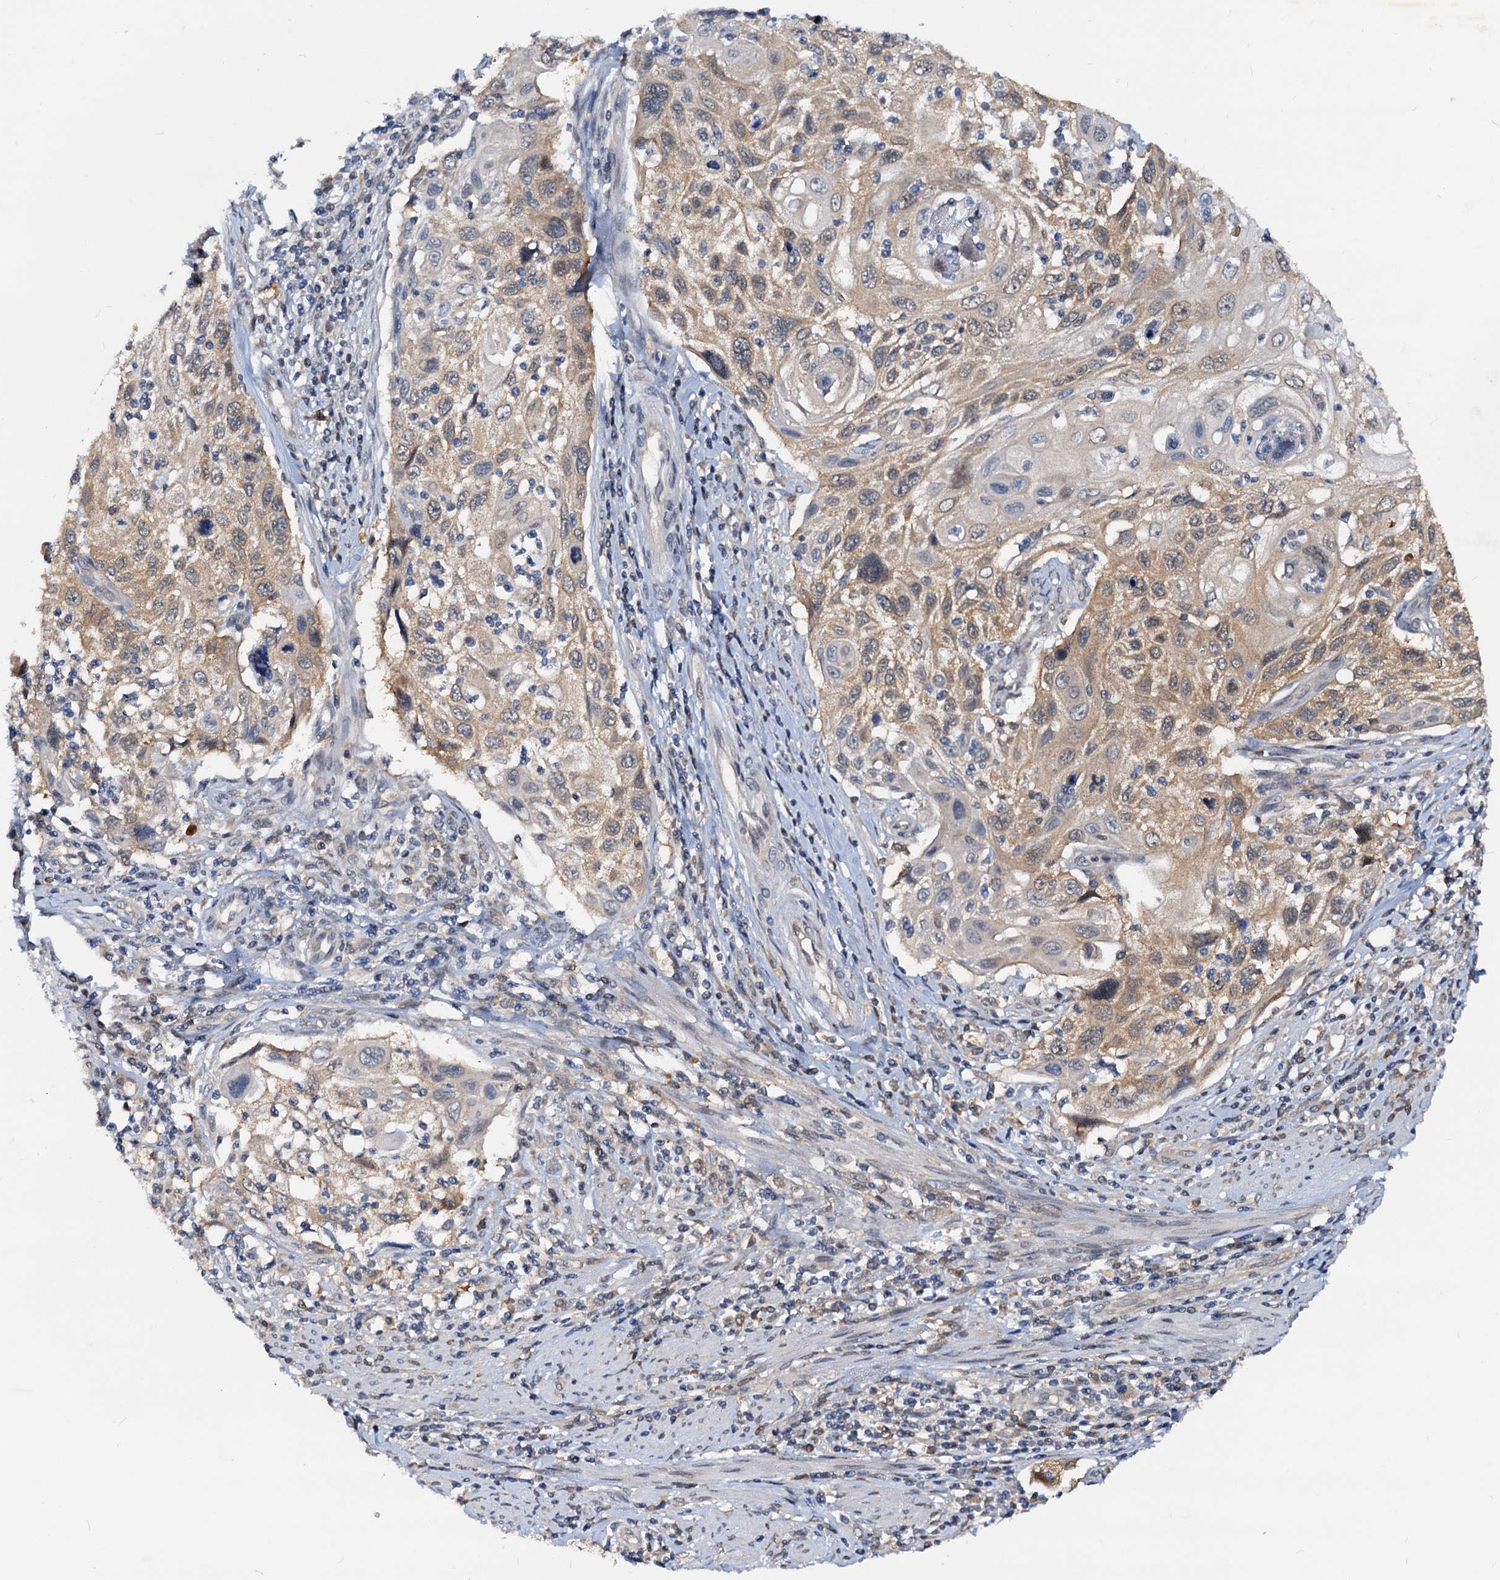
{"staining": {"intensity": "weak", "quantity": "25%-75%", "location": "cytoplasmic/membranous"}, "tissue": "cervical cancer", "cell_type": "Tumor cells", "image_type": "cancer", "snomed": [{"axis": "morphology", "description": "Squamous cell carcinoma, NOS"}, {"axis": "topography", "description": "Cervix"}], "caption": "Squamous cell carcinoma (cervical) was stained to show a protein in brown. There is low levels of weak cytoplasmic/membranous expression in about 25%-75% of tumor cells.", "gene": "PTGES3", "patient": {"sex": "female", "age": 70}}